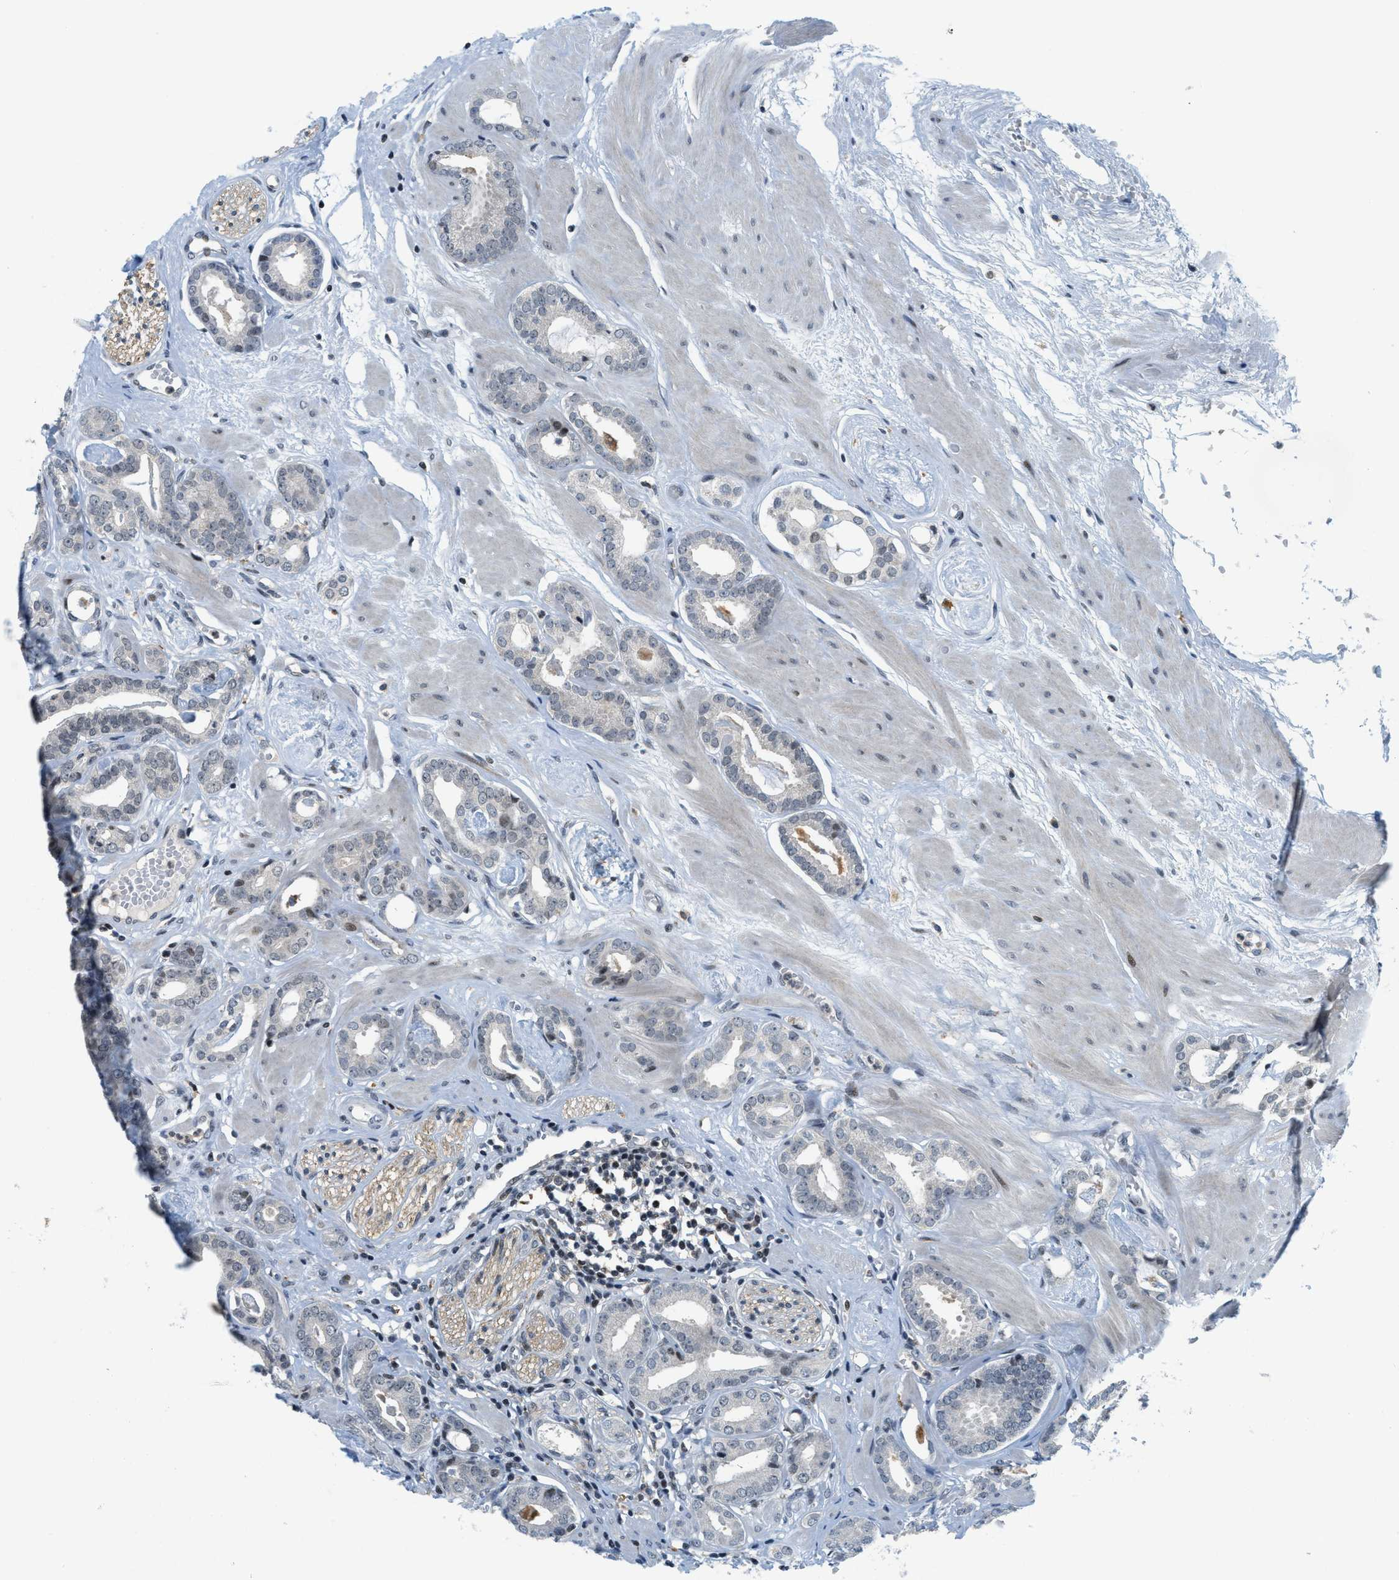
{"staining": {"intensity": "negative", "quantity": "none", "location": "none"}, "tissue": "prostate cancer", "cell_type": "Tumor cells", "image_type": "cancer", "snomed": [{"axis": "morphology", "description": "Adenocarcinoma, Low grade"}, {"axis": "topography", "description": "Prostate"}], "caption": "This is a photomicrograph of IHC staining of low-grade adenocarcinoma (prostate), which shows no positivity in tumor cells.", "gene": "ING1", "patient": {"sex": "male", "age": 53}}